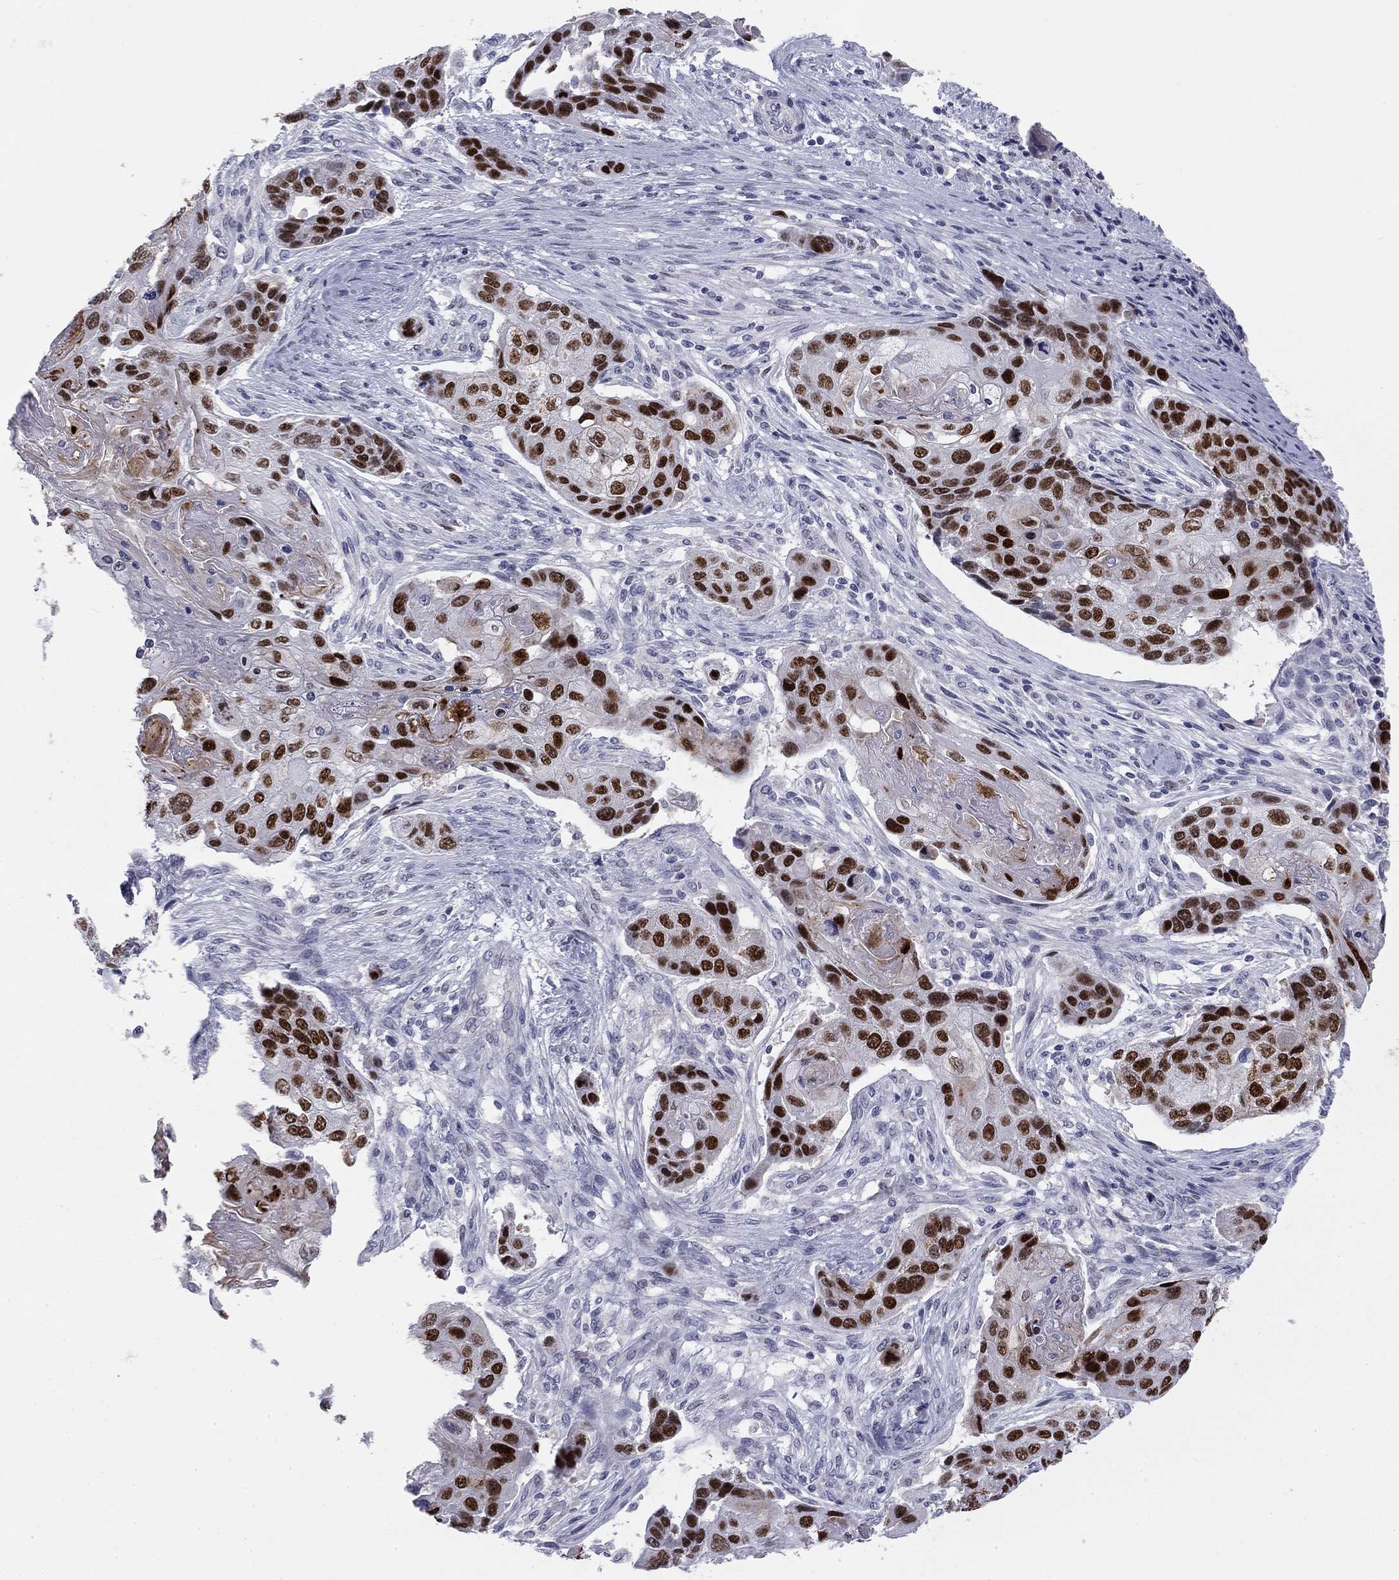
{"staining": {"intensity": "strong", "quantity": ">75%", "location": "nuclear"}, "tissue": "lung cancer", "cell_type": "Tumor cells", "image_type": "cancer", "snomed": [{"axis": "morphology", "description": "Normal tissue, NOS"}, {"axis": "morphology", "description": "Squamous cell carcinoma, NOS"}, {"axis": "topography", "description": "Bronchus"}, {"axis": "topography", "description": "Lung"}], "caption": "Protein staining shows strong nuclear positivity in approximately >75% of tumor cells in lung cancer (squamous cell carcinoma).", "gene": "TFAP2B", "patient": {"sex": "male", "age": 69}}